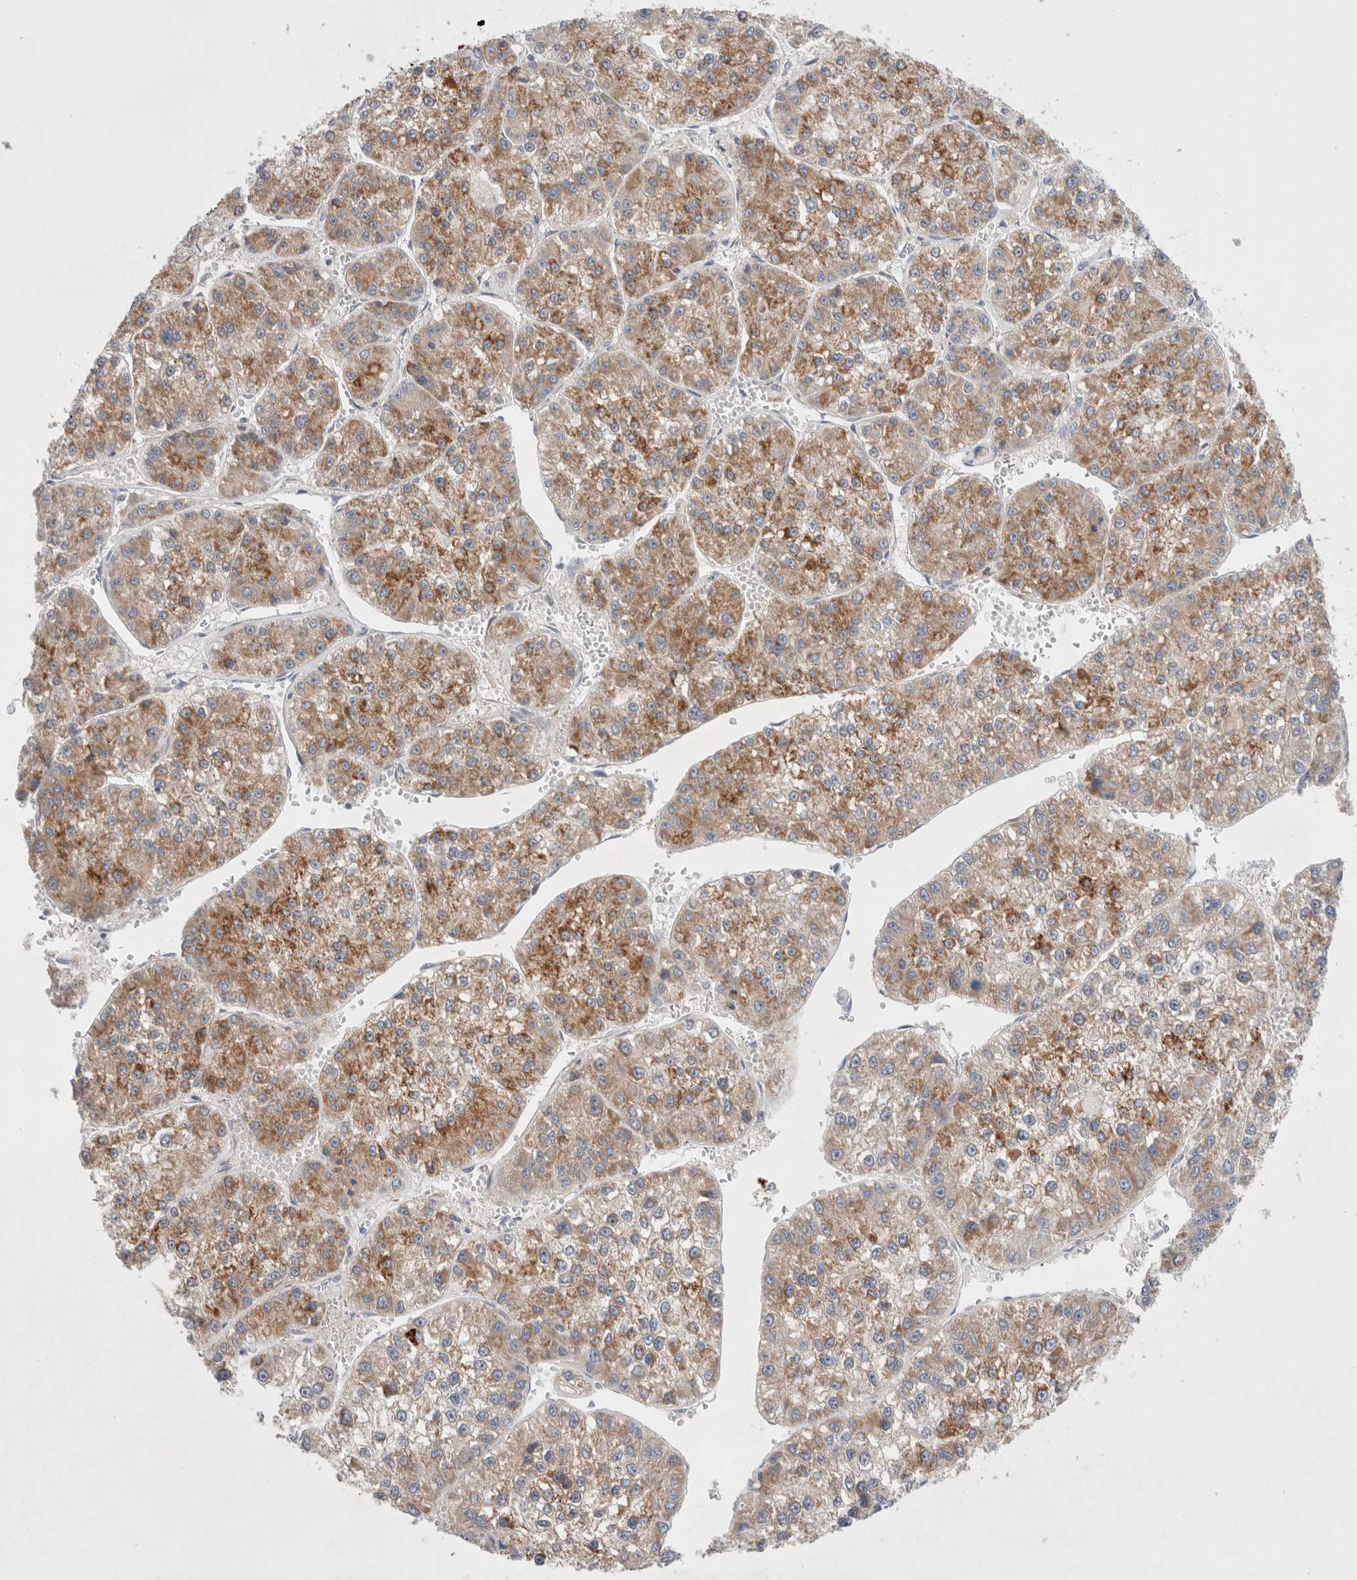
{"staining": {"intensity": "moderate", "quantity": ">75%", "location": "cytoplasmic/membranous"}, "tissue": "liver cancer", "cell_type": "Tumor cells", "image_type": "cancer", "snomed": [{"axis": "morphology", "description": "Carcinoma, Hepatocellular, NOS"}, {"axis": "topography", "description": "Liver"}], "caption": "Liver cancer (hepatocellular carcinoma) tissue displays moderate cytoplasmic/membranous positivity in approximately >75% of tumor cells The staining is performed using DAB brown chromogen to label protein expression. The nuclei are counter-stained blue using hematoxylin.", "gene": "RBM12B", "patient": {"sex": "female", "age": 73}}